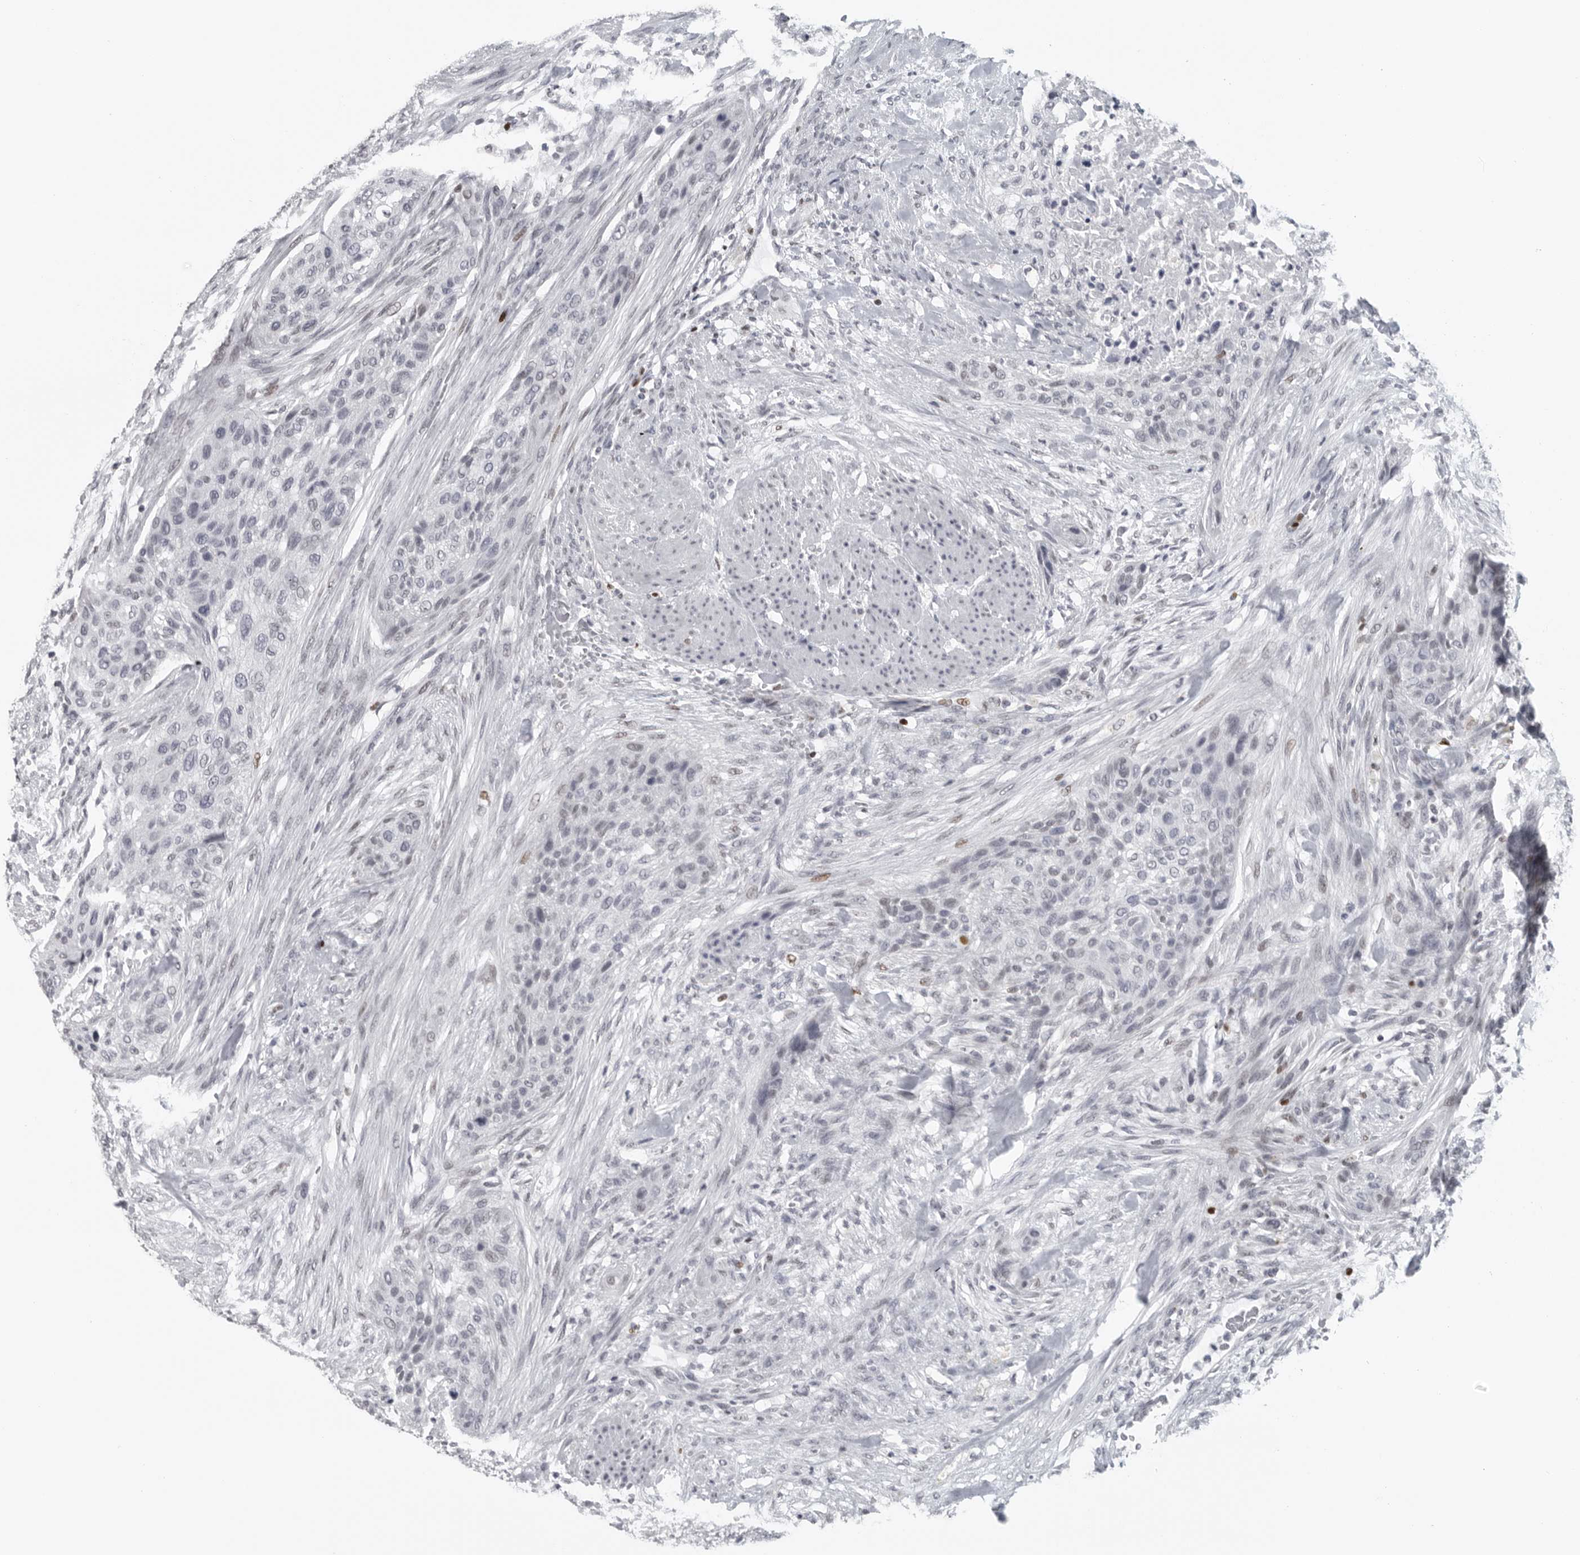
{"staining": {"intensity": "negative", "quantity": "none", "location": "none"}, "tissue": "urothelial cancer", "cell_type": "Tumor cells", "image_type": "cancer", "snomed": [{"axis": "morphology", "description": "Urothelial carcinoma, High grade"}, {"axis": "topography", "description": "Urinary bladder"}], "caption": "IHC of human urothelial cancer exhibits no staining in tumor cells.", "gene": "SATB2", "patient": {"sex": "male", "age": 35}}